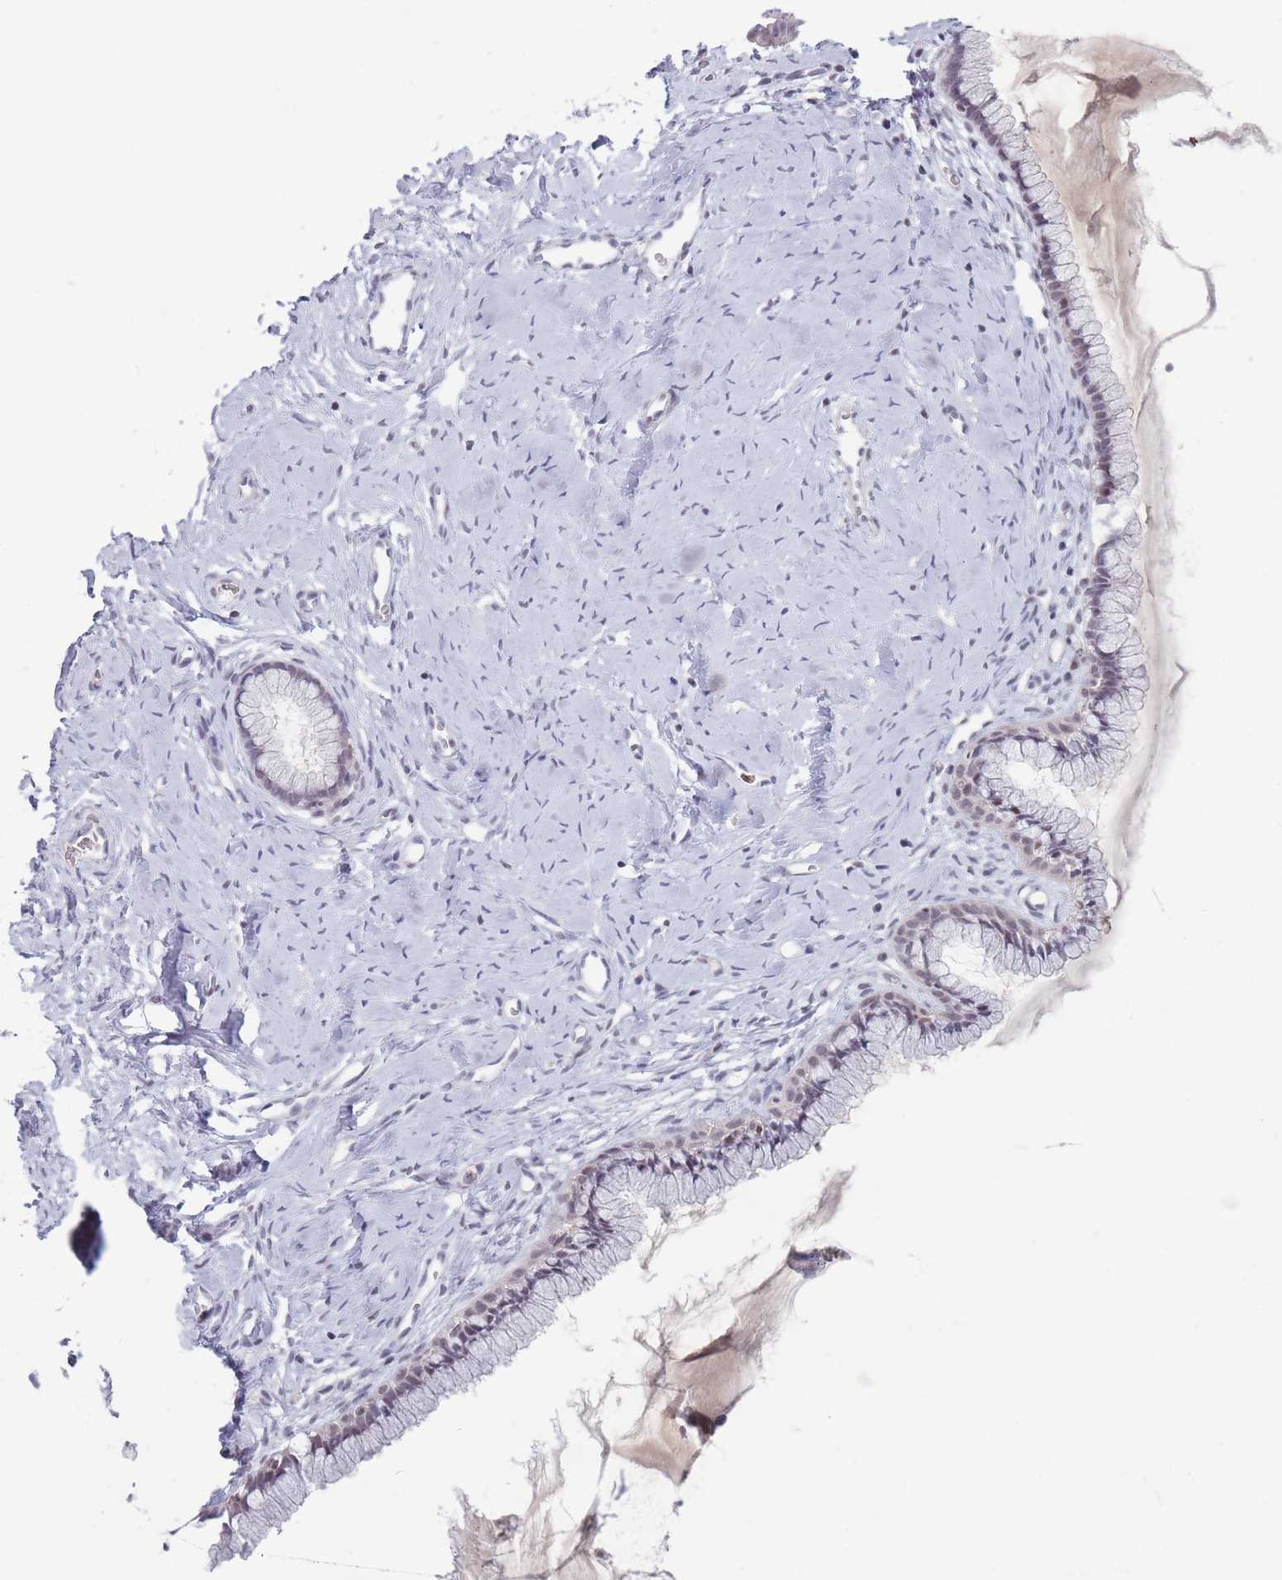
{"staining": {"intensity": "weak", "quantity": "<25%", "location": "nuclear"}, "tissue": "cervix", "cell_type": "Glandular cells", "image_type": "normal", "snomed": [{"axis": "morphology", "description": "Normal tissue, NOS"}, {"axis": "topography", "description": "Cervix"}], "caption": "Glandular cells are negative for brown protein staining in benign cervix. (DAB (3,3'-diaminobenzidine) immunohistochemistry visualized using brightfield microscopy, high magnification).", "gene": "ARID3B", "patient": {"sex": "female", "age": 40}}